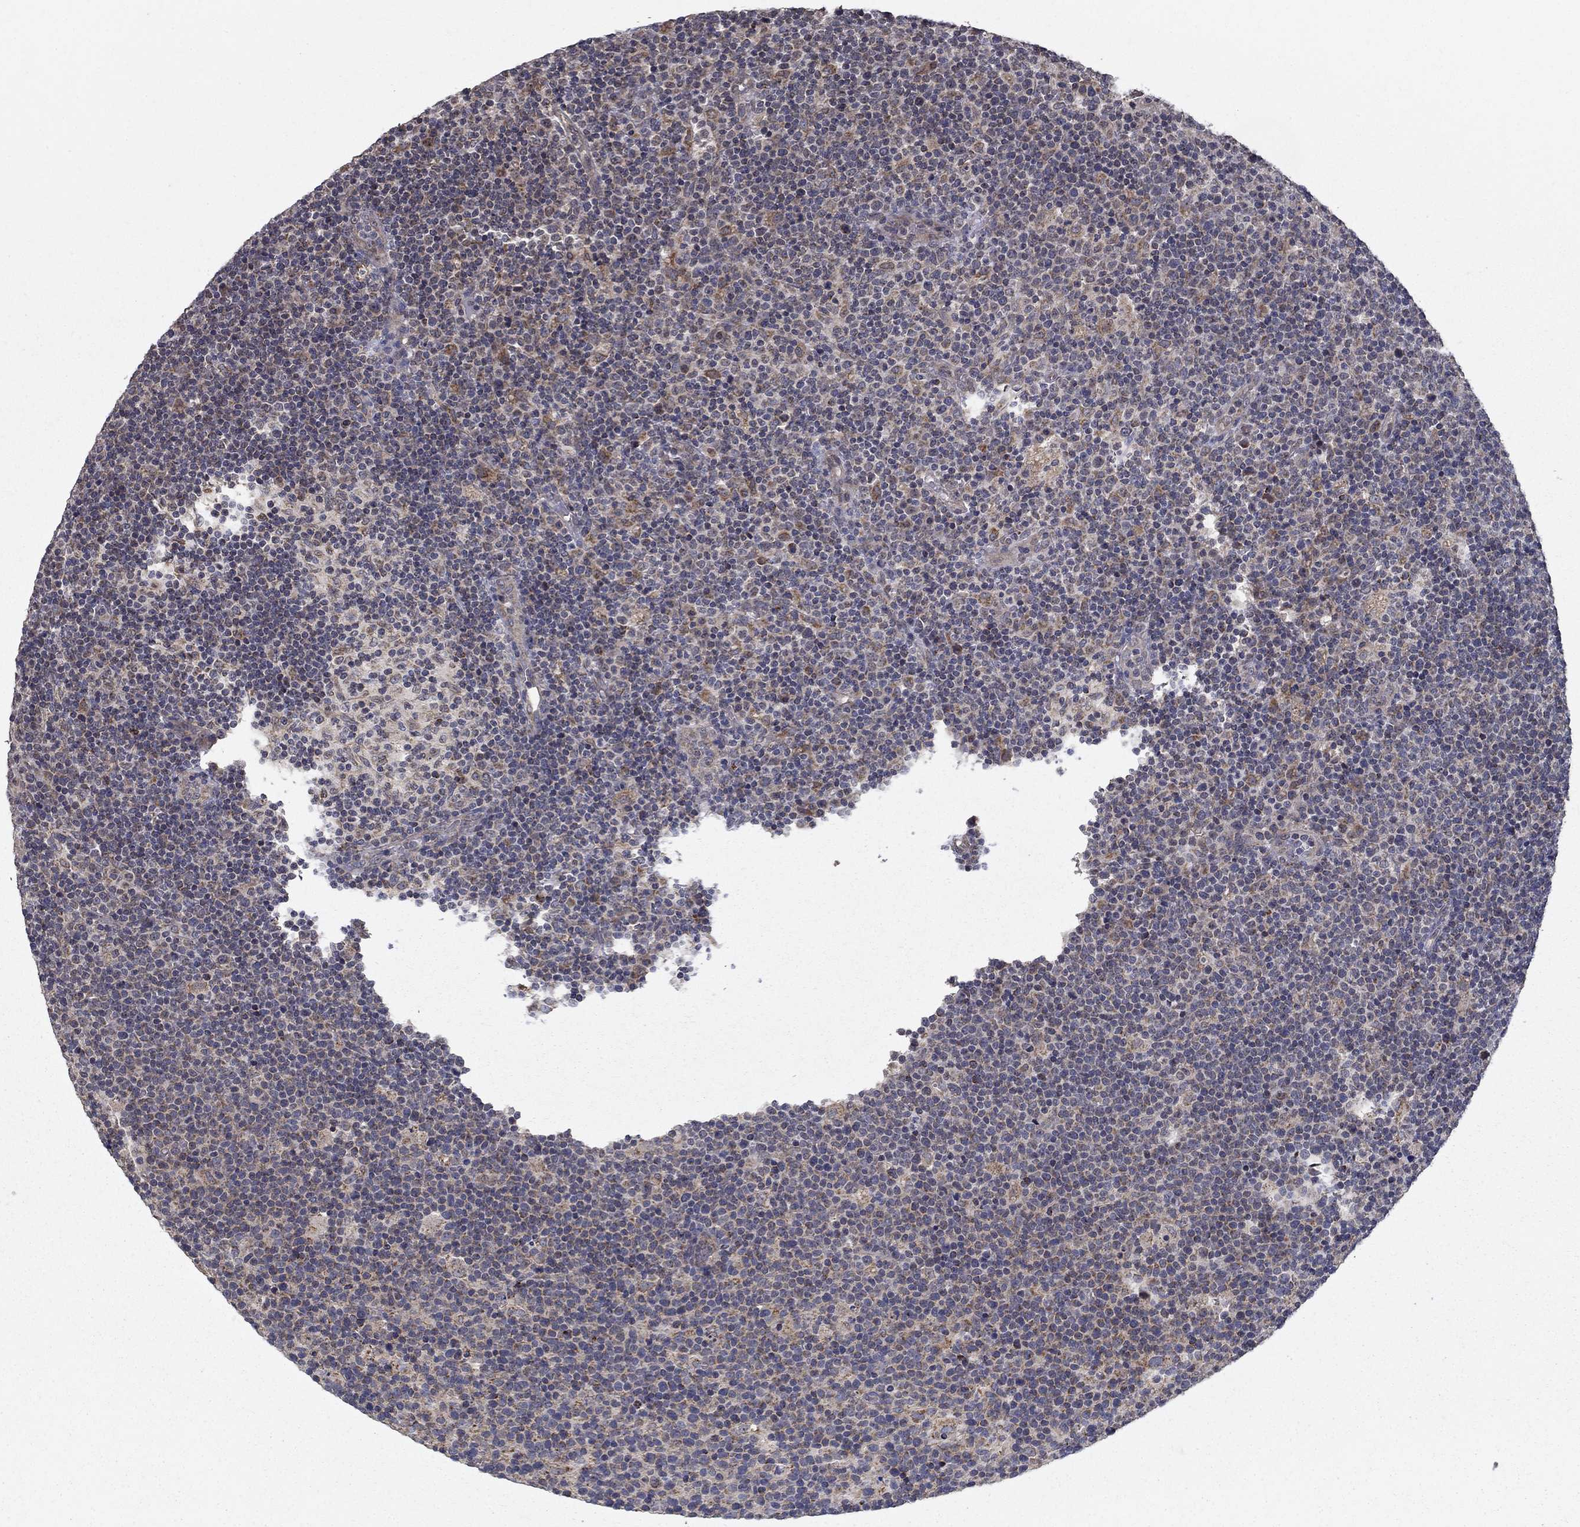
{"staining": {"intensity": "moderate", "quantity": "<25%", "location": "cytoplasmic/membranous"}, "tissue": "lymphoma", "cell_type": "Tumor cells", "image_type": "cancer", "snomed": [{"axis": "morphology", "description": "Malignant lymphoma, non-Hodgkin's type, High grade"}, {"axis": "topography", "description": "Lymph node"}], "caption": "Immunohistochemical staining of high-grade malignant lymphoma, non-Hodgkin's type displays low levels of moderate cytoplasmic/membranous protein positivity in approximately <25% of tumor cells.", "gene": "SLC2A13", "patient": {"sex": "male", "age": 61}}